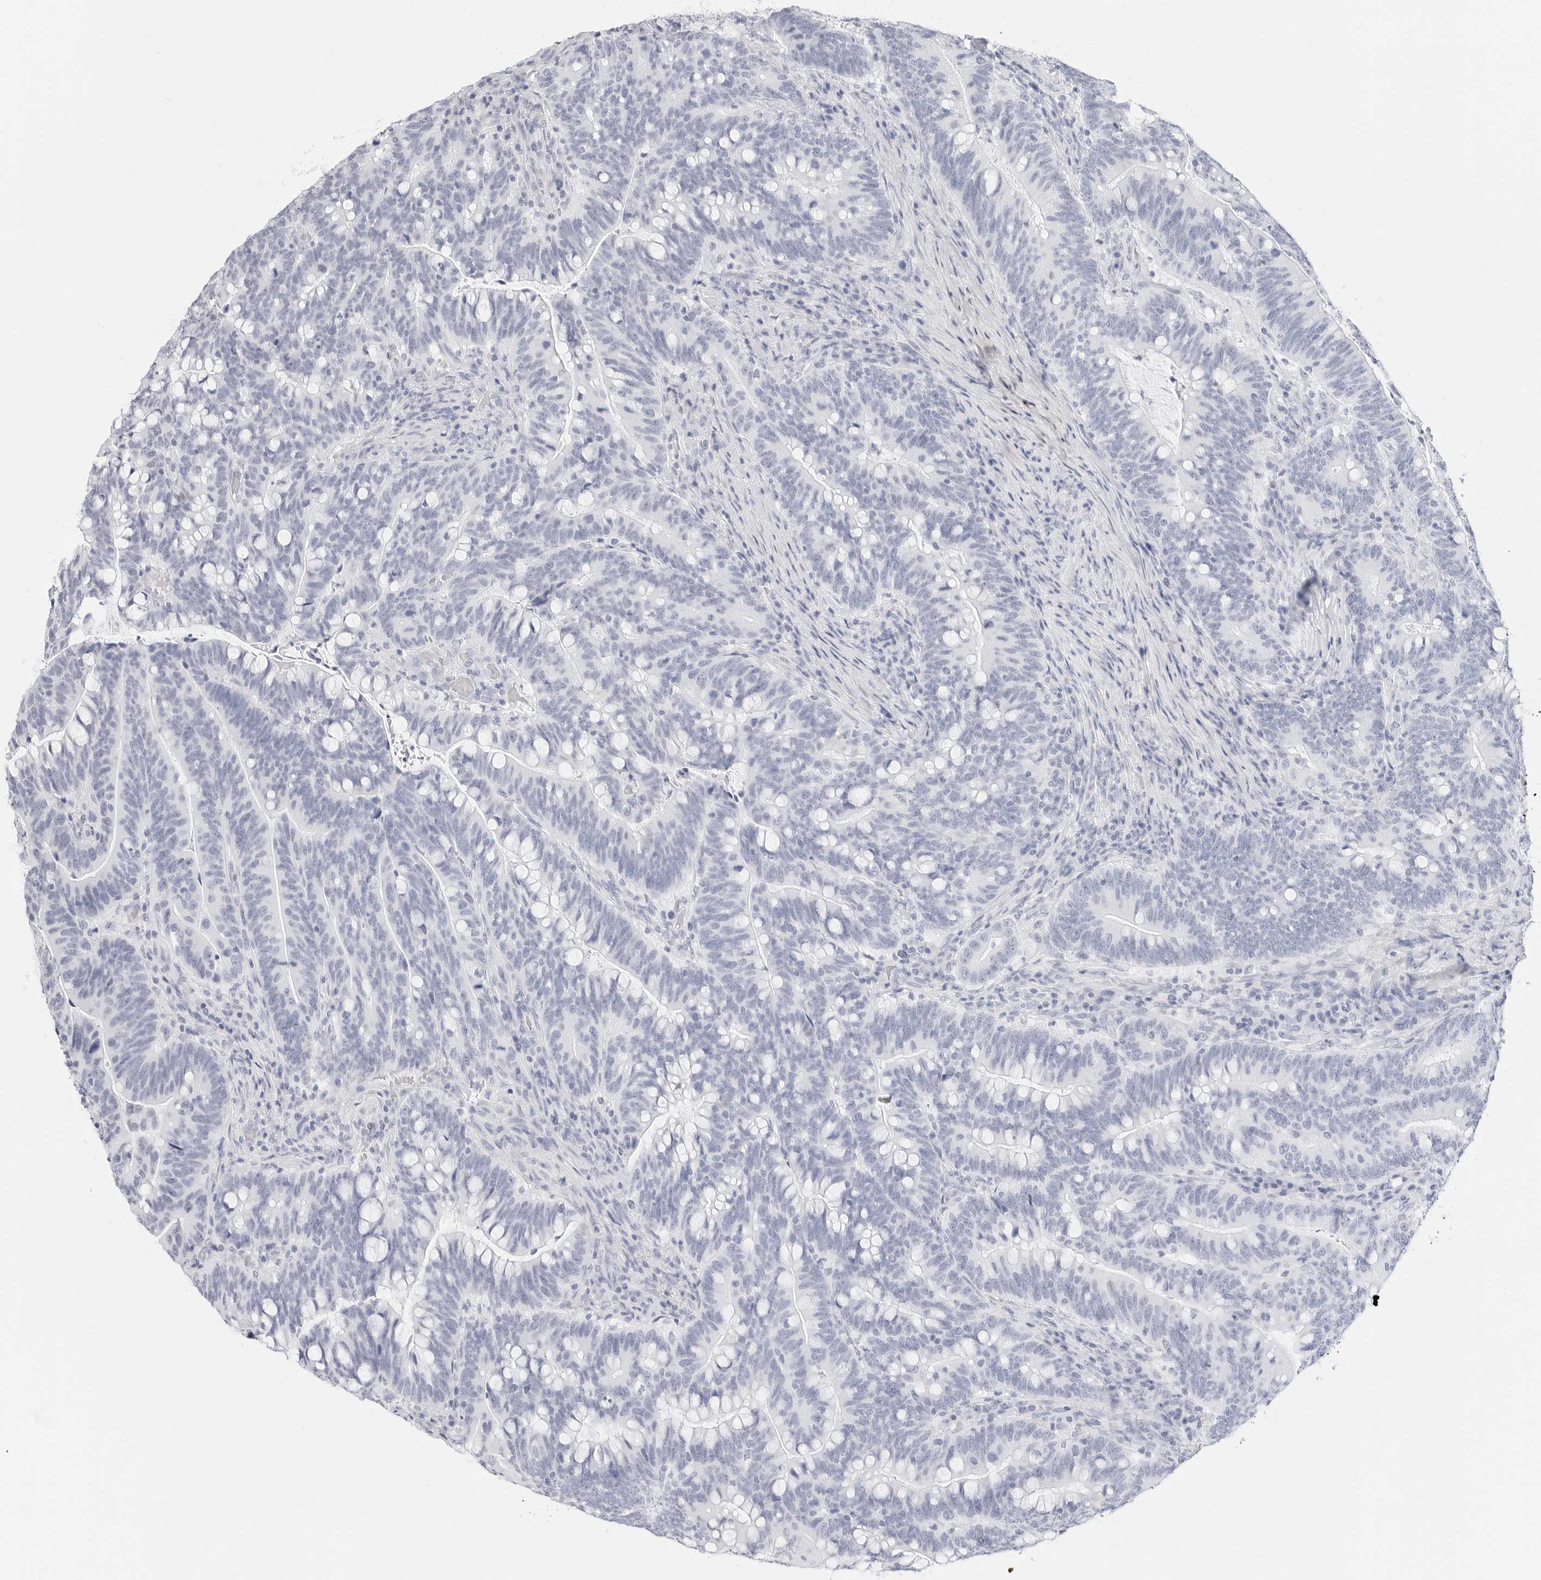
{"staining": {"intensity": "negative", "quantity": "none", "location": "none"}, "tissue": "colorectal cancer", "cell_type": "Tumor cells", "image_type": "cancer", "snomed": [{"axis": "morphology", "description": "Adenocarcinoma, NOS"}, {"axis": "topography", "description": "Colon"}], "caption": "There is no significant expression in tumor cells of colorectal cancer (adenocarcinoma). (DAB immunohistochemistry visualized using brightfield microscopy, high magnification).", "gene": "TFF2", "patient": {"sex": "female", "age": 66}}